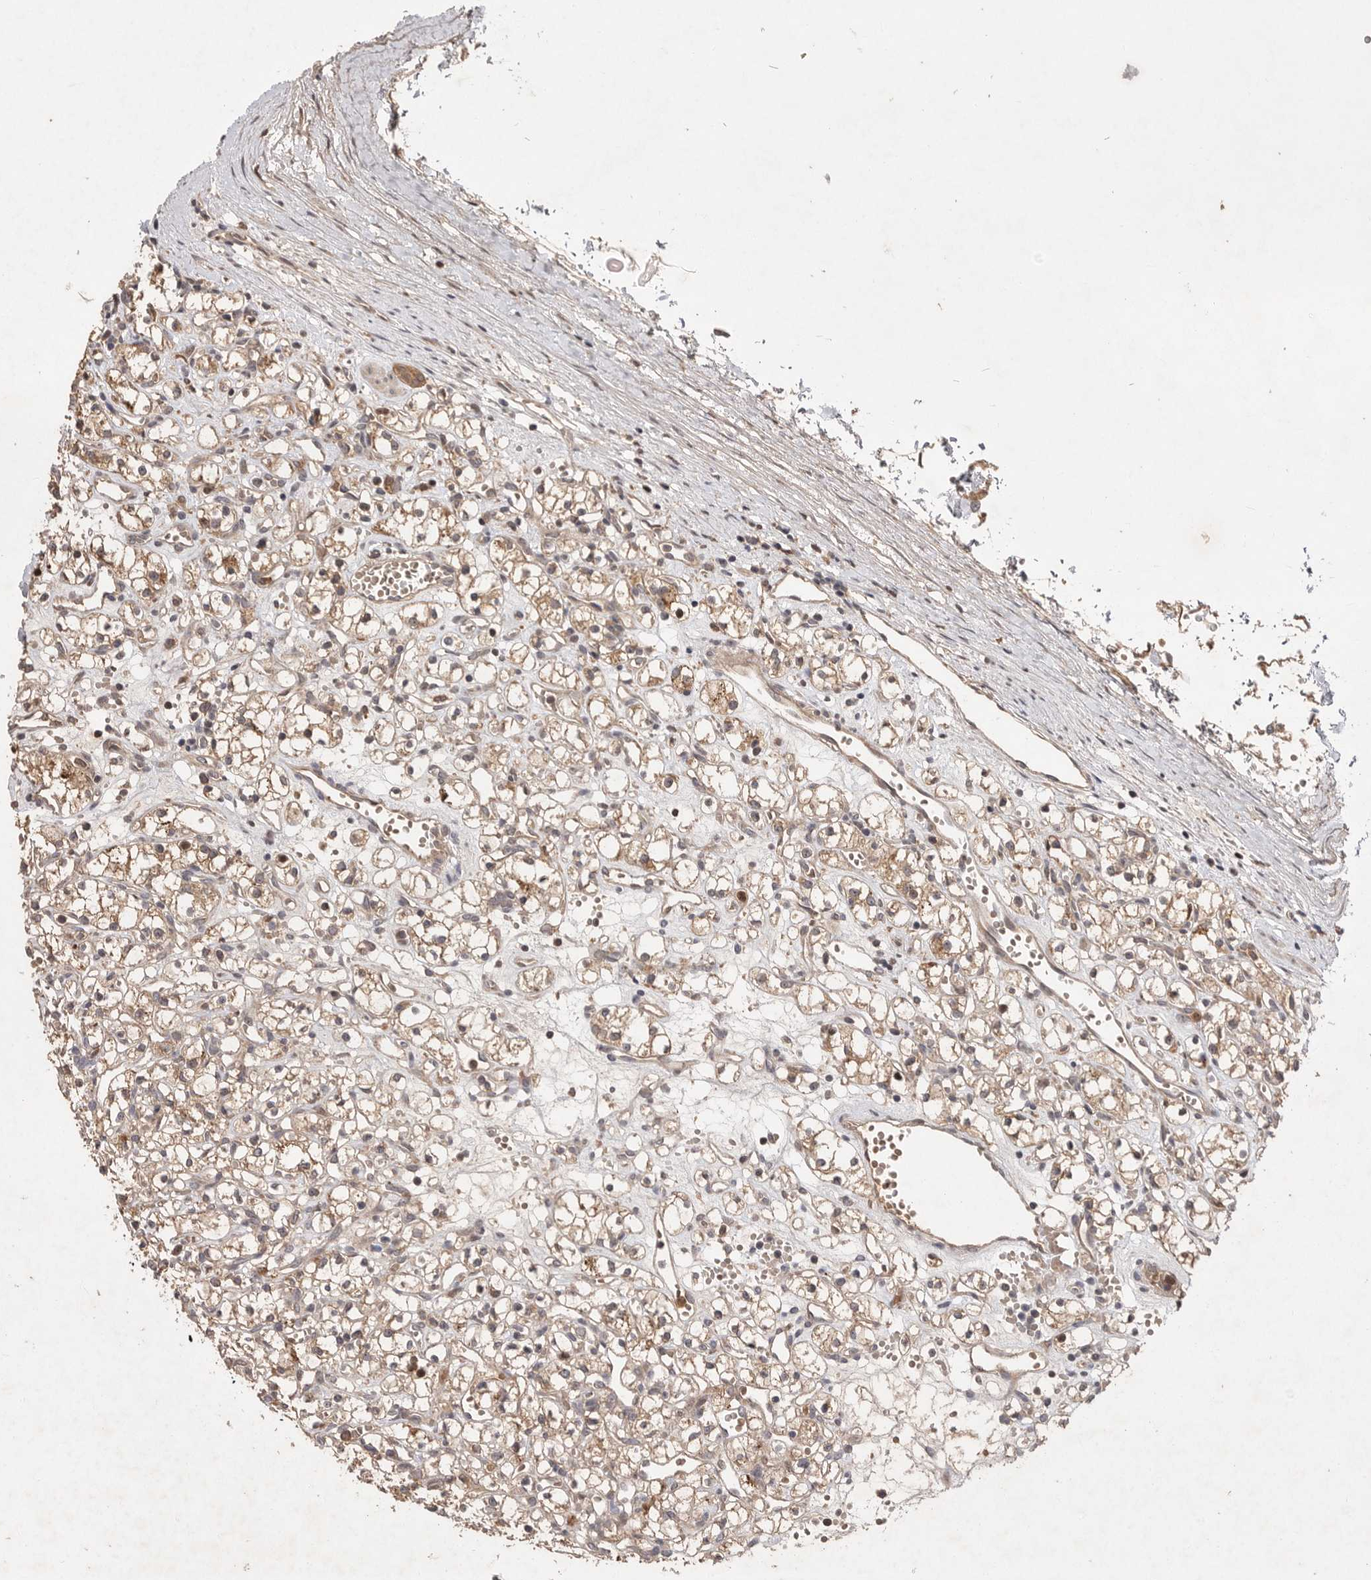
{"staining": {"intensity": "weak", "quantity": ">75%", "location": "cytoplasmic/membranous"}, "tissue": "renal cancer", "cell_type": "Tumor cells", "image_type": "cancer", "snomed": [{"axis": "morphology", "description": "Adenocarcinoma, NOS"}, {"axis": "topography", "description": "Kidney"}], "caption": "High-power microscopy captured an IHC micrograph of adenocarcinoma (renal), revealing weak cytoplasmic/membranous expression in about >75% of tumor cells.", "gene": "VN1R4", "patient": {"sex": "female", "age": 59}}